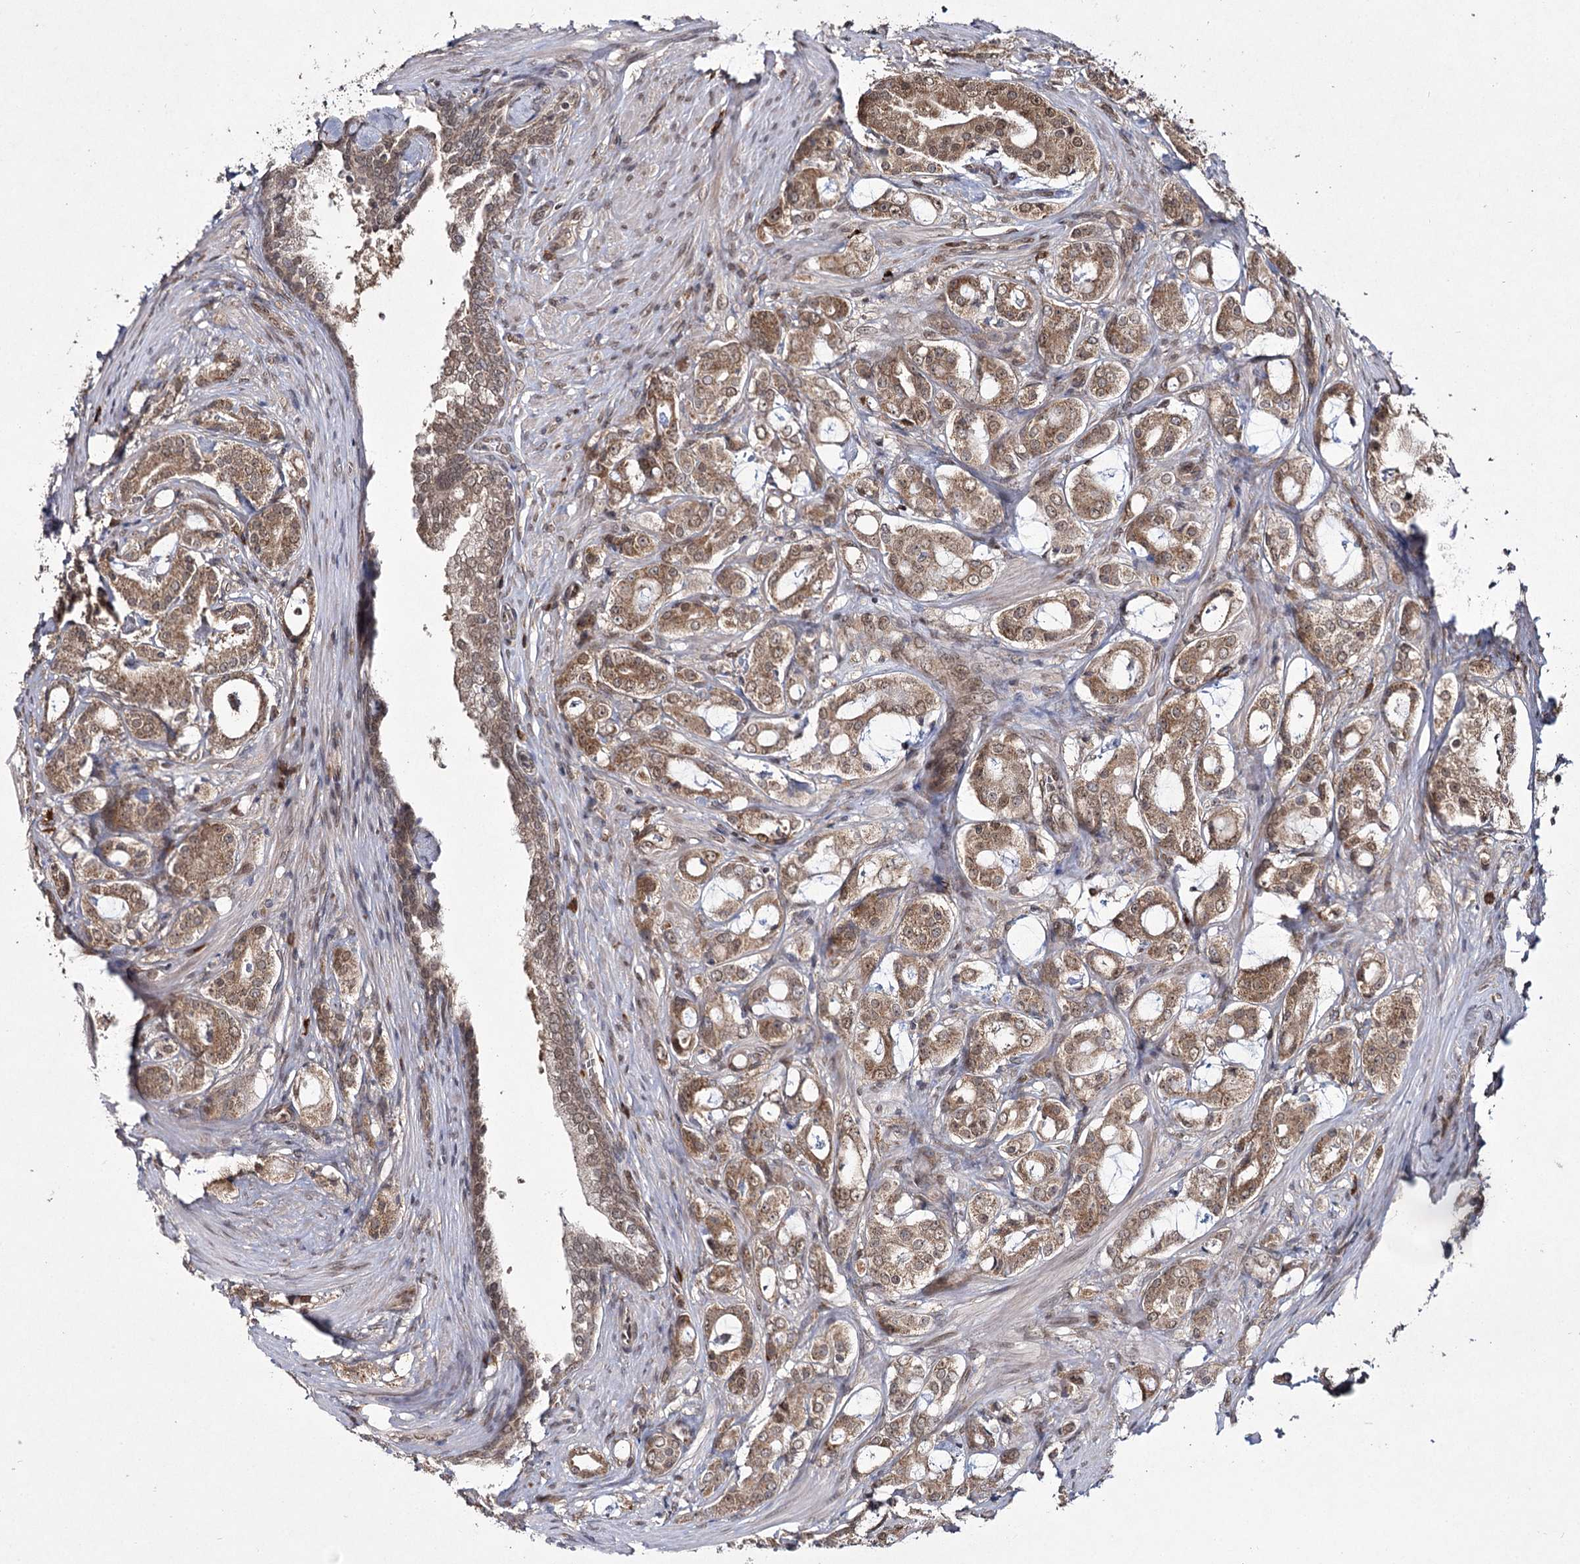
{"staining": {"intensity": "moderate", "quantity": ">75%", "location": "cytoplasmic/membranous"}, "tissue": "prostate cancer", "cell_type": "Tumor cells", "image_type": "cancer", "snomed": [{"axis": "morphology", "description": "Adenocarcinoma, High grade"}, {"axis": "topography", "description": "Prostate"}], "caption": "DAB (3,3'-diaminobenzidine) immunohistochemical staining of human prostate cancer demonstrates moderate cytoplasmic/membranous protein expression in about >75% of tumor cells. (brown staining indicates protein expression, while blue staining denotes nuclei).", "gene": "TRNT1", "patient": {"sex": "male", "age": 63}}